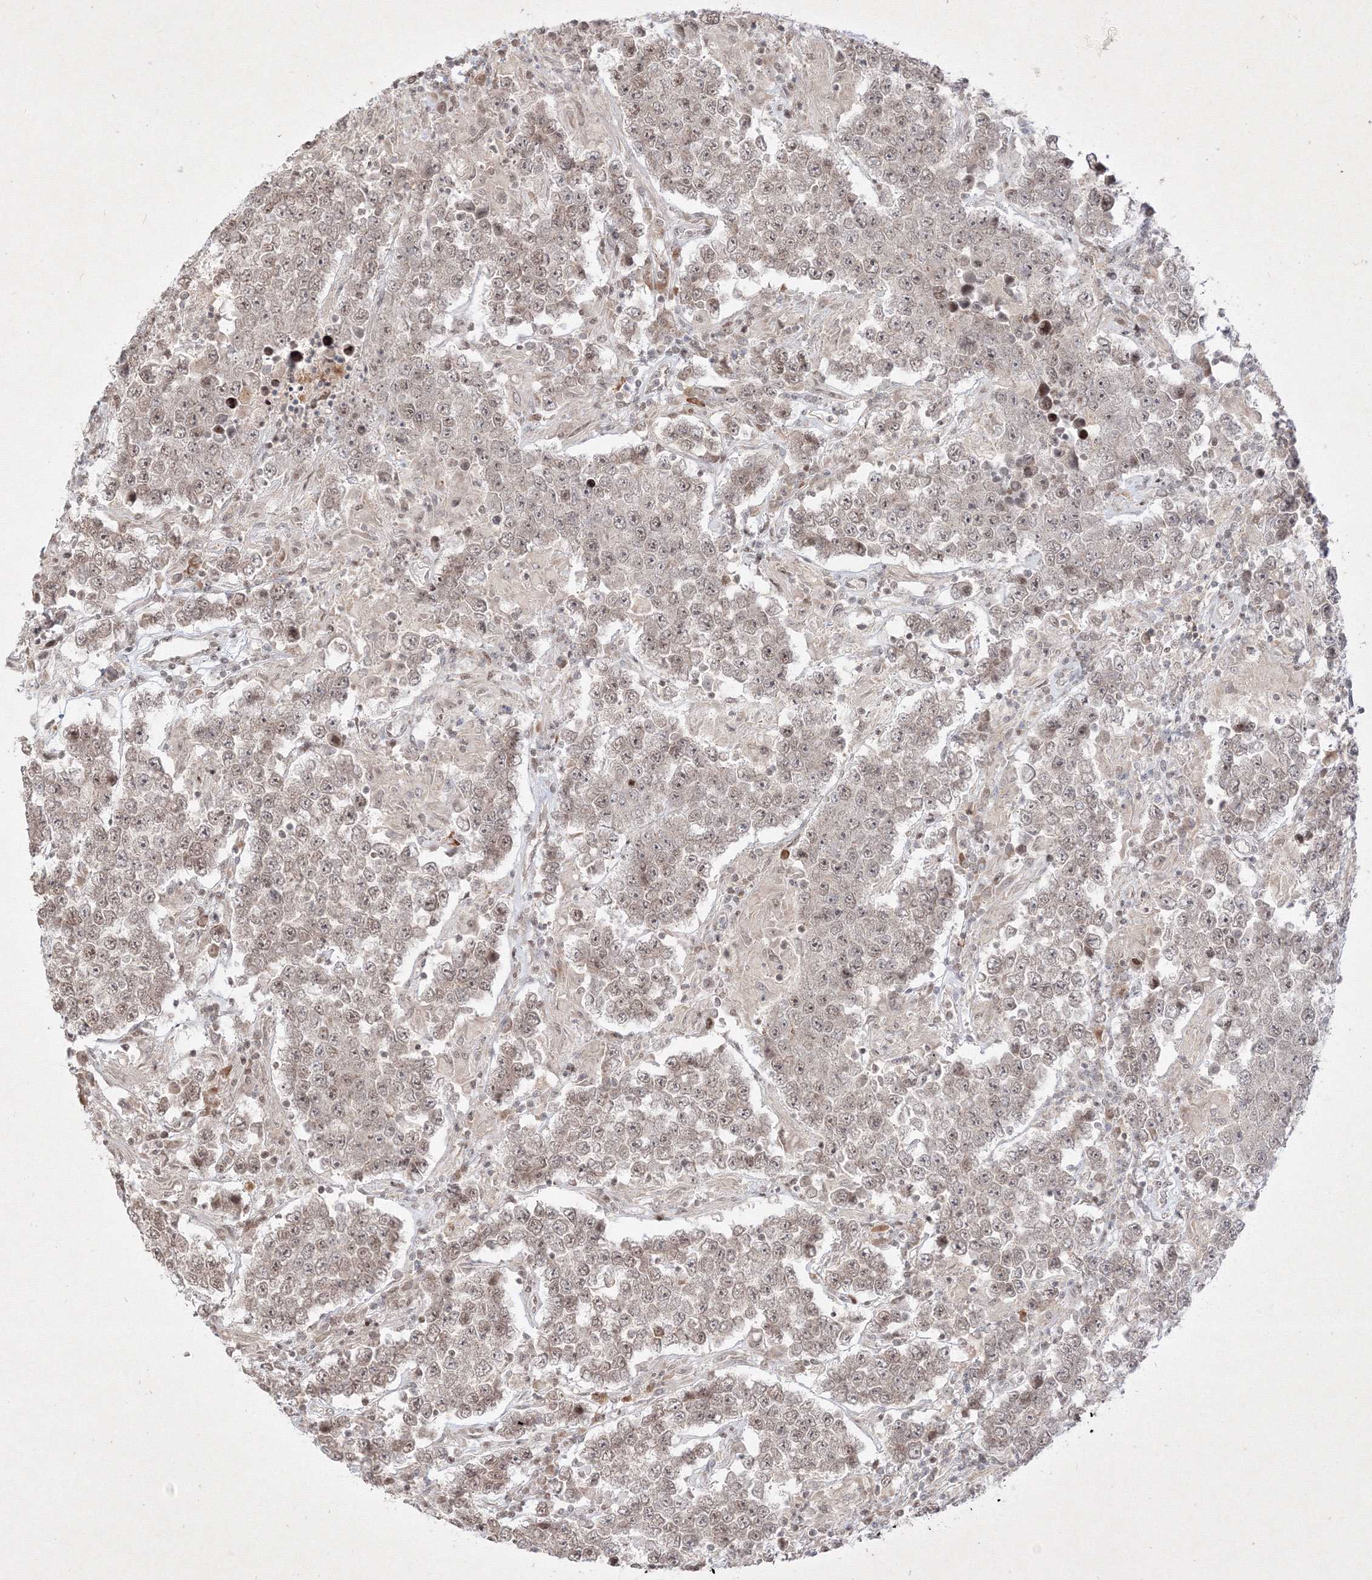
{"staining": {"intensity": "weak", "quantity": "25%-75%", "location": "nuclear"}, "tissue": "testis cancer", "cell_type": "Tumor cells", "image_type": "cancer", "snomed": [{"axis": "morphology", "description": "Normal tissue, NOS"}, {"axis": "morphology", "description": "Urothelial carcinoma, High grade"}, {"axis": "morphology", "description": "Seminoma, NOS"}, {"axis": "morphology", "description": "Carcinoma, Embryonal, NOS"}, {"axis": "topography", "description": "Urinary bladder"}, {"axis": "topography", "description": "Testis"}], "caption": "Approximately 25%-75% of tumor cells in human testis high-grade urothelial carcinoma reveal weak nuclear protein staining as visualized by brown immunohistochemical staining.", "gene": "TAB1", "patient": {"sex": "male", "age": 41}}